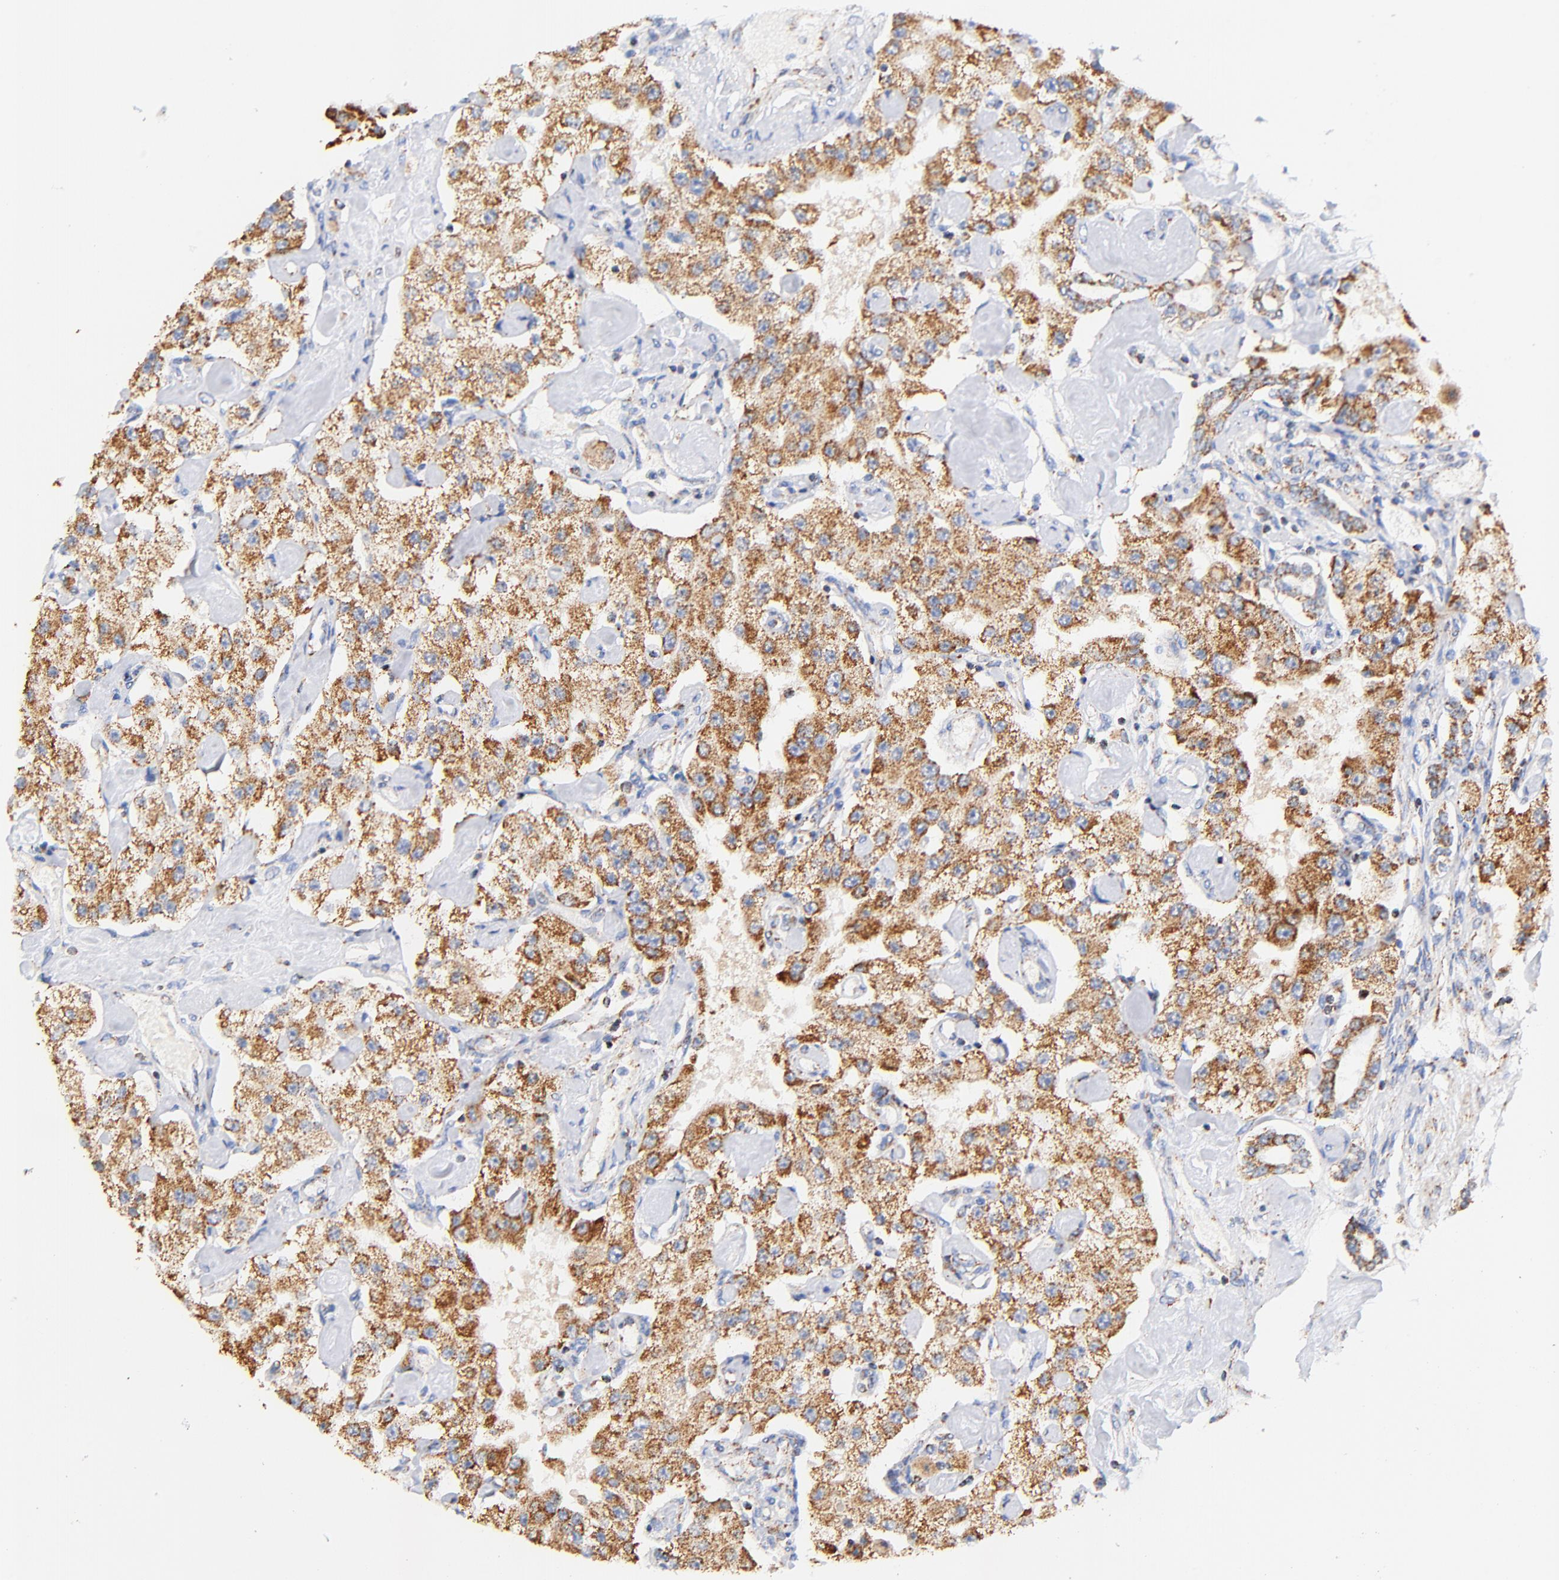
{"staining": {"intensity": "moderate", "quantity": ">75%", "location": "cytoplasmic/membranous"}, "tissue": "carcinoid", "cell_type": "Tumor cells", "image_type": "cancer", "snomed": [{"axis": "morphology", "description": "Carcinoid, malignant, NOS"}, {"axis": "topography", "description": "Pancreas"}], "caption": "Protein expression analysis of malignant carcinoid exhibits moderate cytoplasmic/membranous staining in approximately >75% of tumor cells.", "gene": "ATP5F1D", "patient": {"sex": "male", "age": 41}}